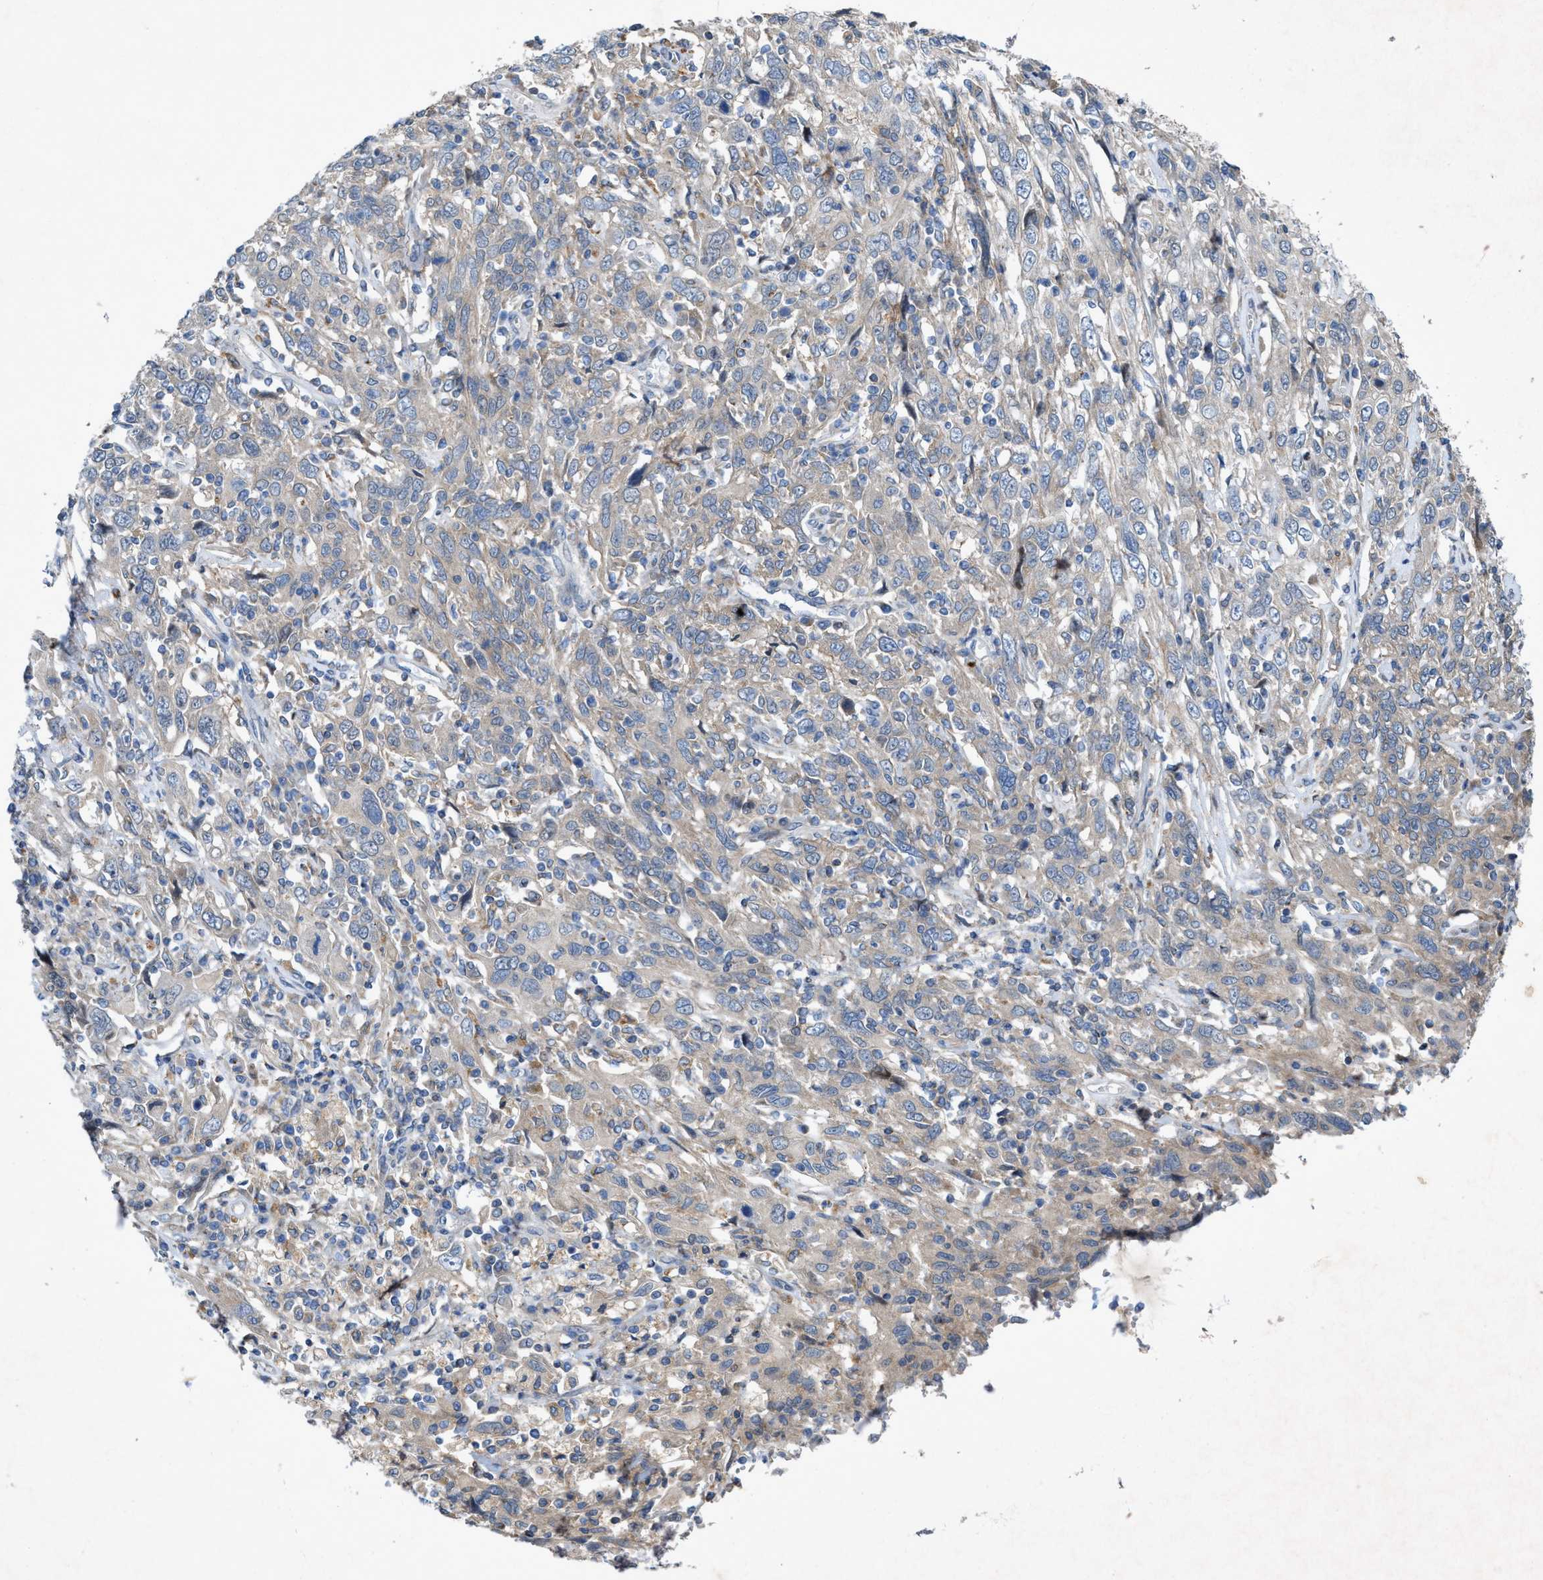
{"staining": {"intensity": "weak", "quantity": "<25%", "location": "cytoplasmic/membranous"}, "tissue": "cervical cancer", "cell_type": "Tumor cells", "image_type": "cancer", "snomed": [{"axis": "morphology", "description": "Squamous cell carcinoma, NOS"}, {"axis": "topography", "description": "Cervix"}], "caption": "This is a histopathology image of immunohistochemistry staining of squamous cell carcinoma (cervical), which shows no expression in tumor cells.", "gene": "URGCP", "patient": {"sex": "female", "age": 46}}